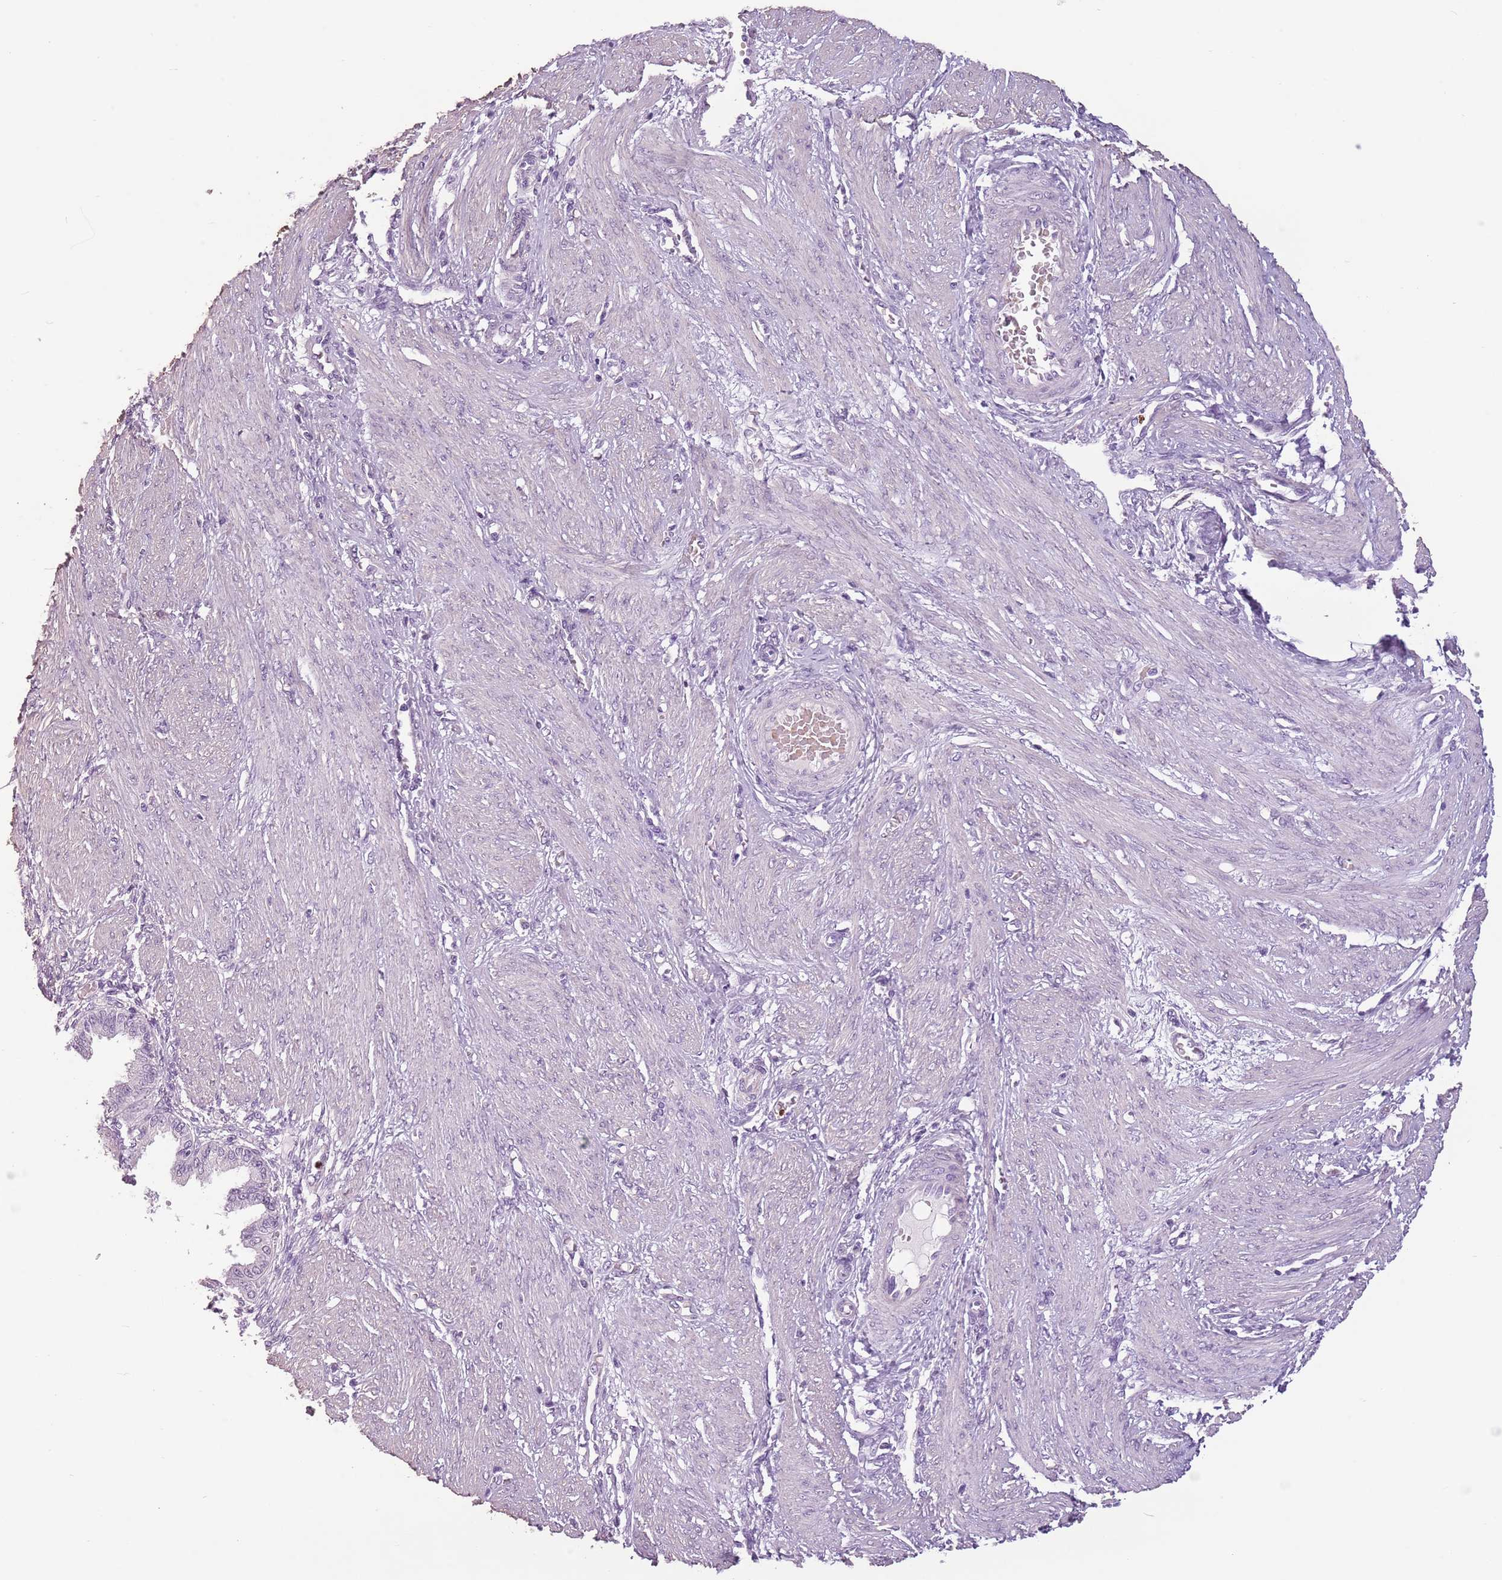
{"staining": {"intensity": "negative", "quantity": "none", "location": "none"}, "tissue": "endometrium", "cell_type": "Cells in endometrial stroma", "image_type": "normal", "snomed": [{"axis": "morphology", "description": "Normal tissue, NOS"}, {"axis": "topography", "description": "Endometrium"}], "caption": "A high-resolution histopathology image shows immunohistochemistry staining of unremarkable endometrium, which displays no significant expression in cells in endometrial stroma.", "gene": "CELF6", "patient": {"sex": "female", "age": 33}}